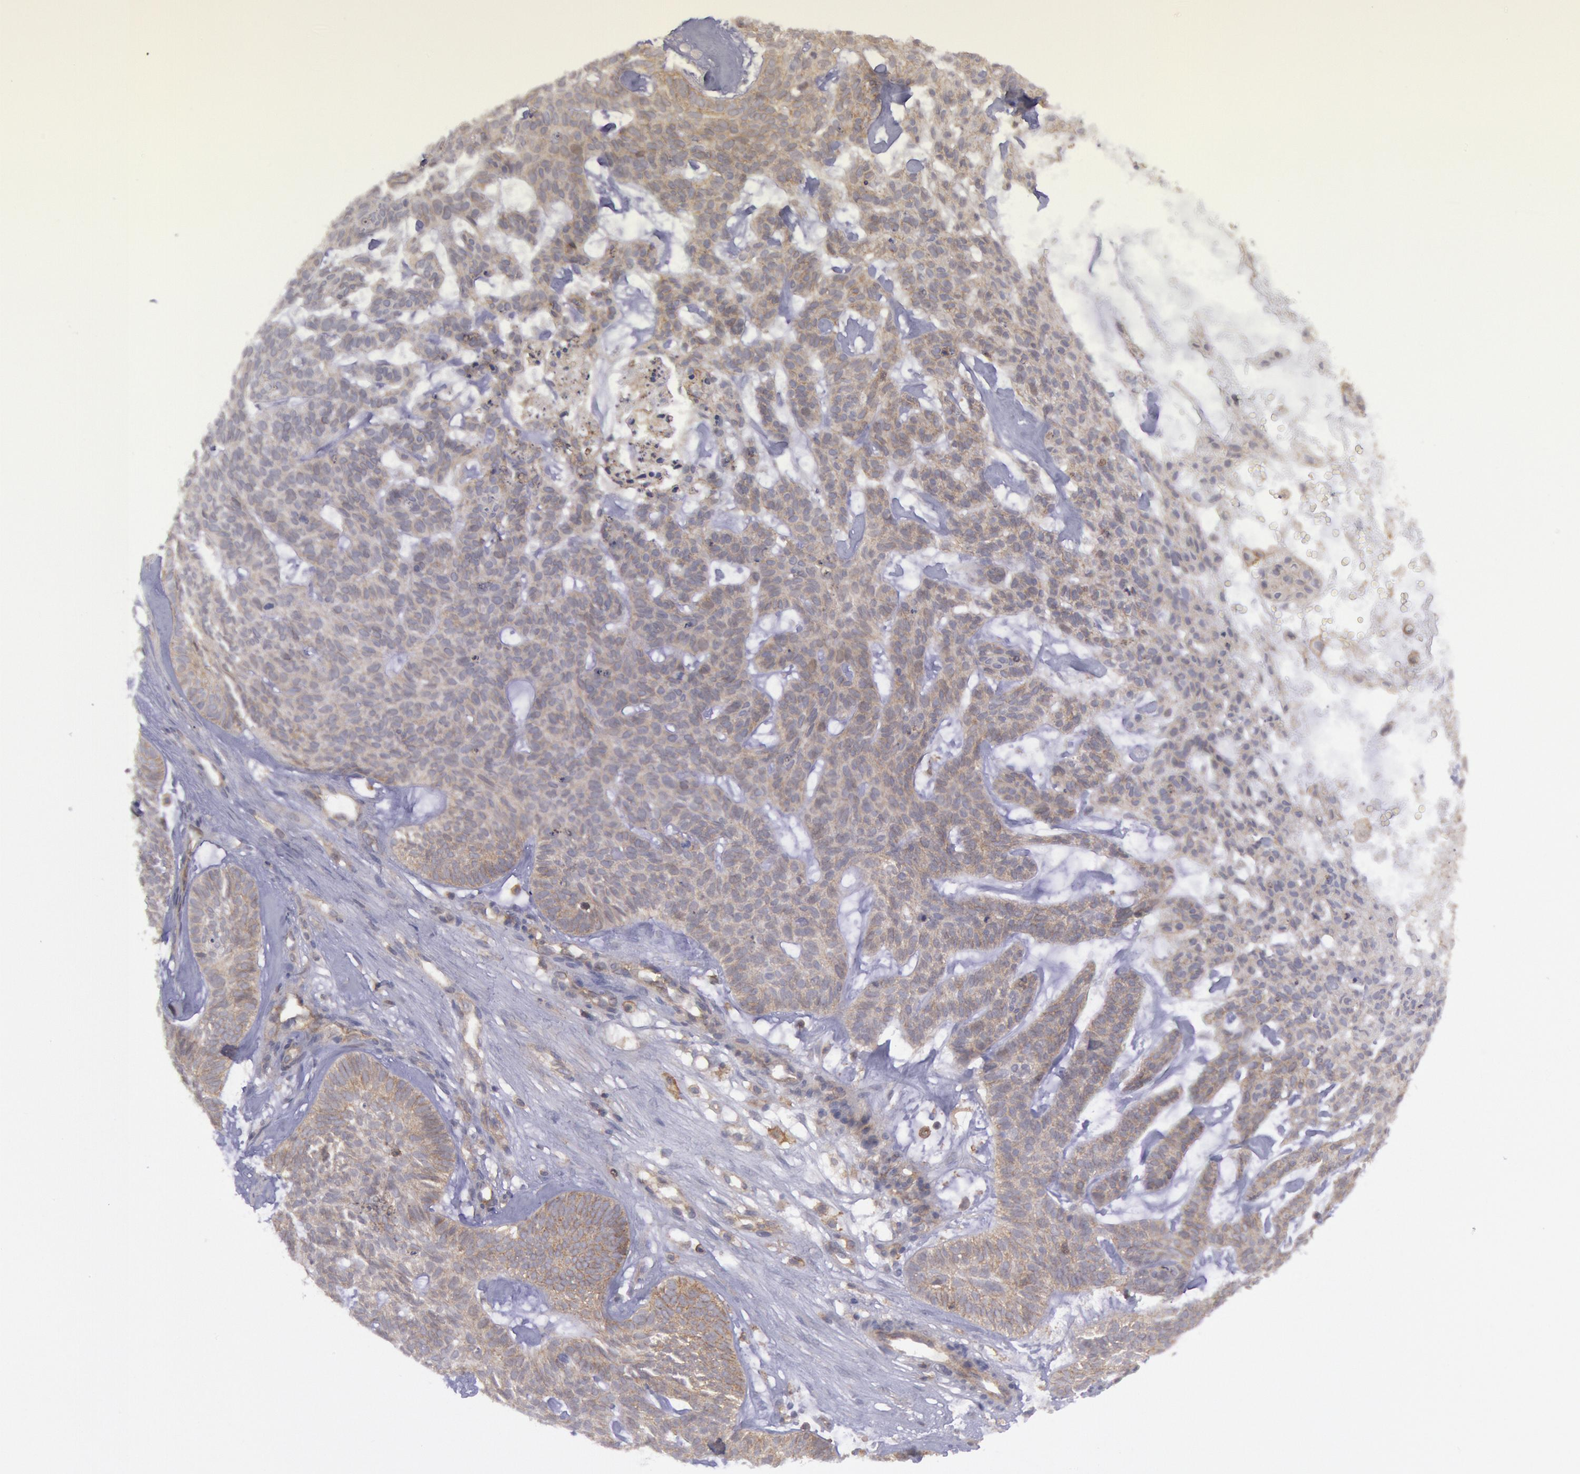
{"staining": {"intensity": "weak", "quantity": "25%-75%", "location": "cytoplasmic/membranous"}, "tissue": "skin cancer", "cell_type": "Tumor cells", "image_type": "cancer", "snomed": [{"axis": "morphology", "description": "Basal cell carcinoma"}, {"axis": "topography", "description": "Skin"}], "caption": "The image displays staining of skin cancer, revealing weak cytoplasmic/membranous protein expression (brown color) within tumor cells. (Brightfield microscopy of DAB IHC at high magnification).", "gene": "STX4", "patient": {"sex": "male", "age": 75}}